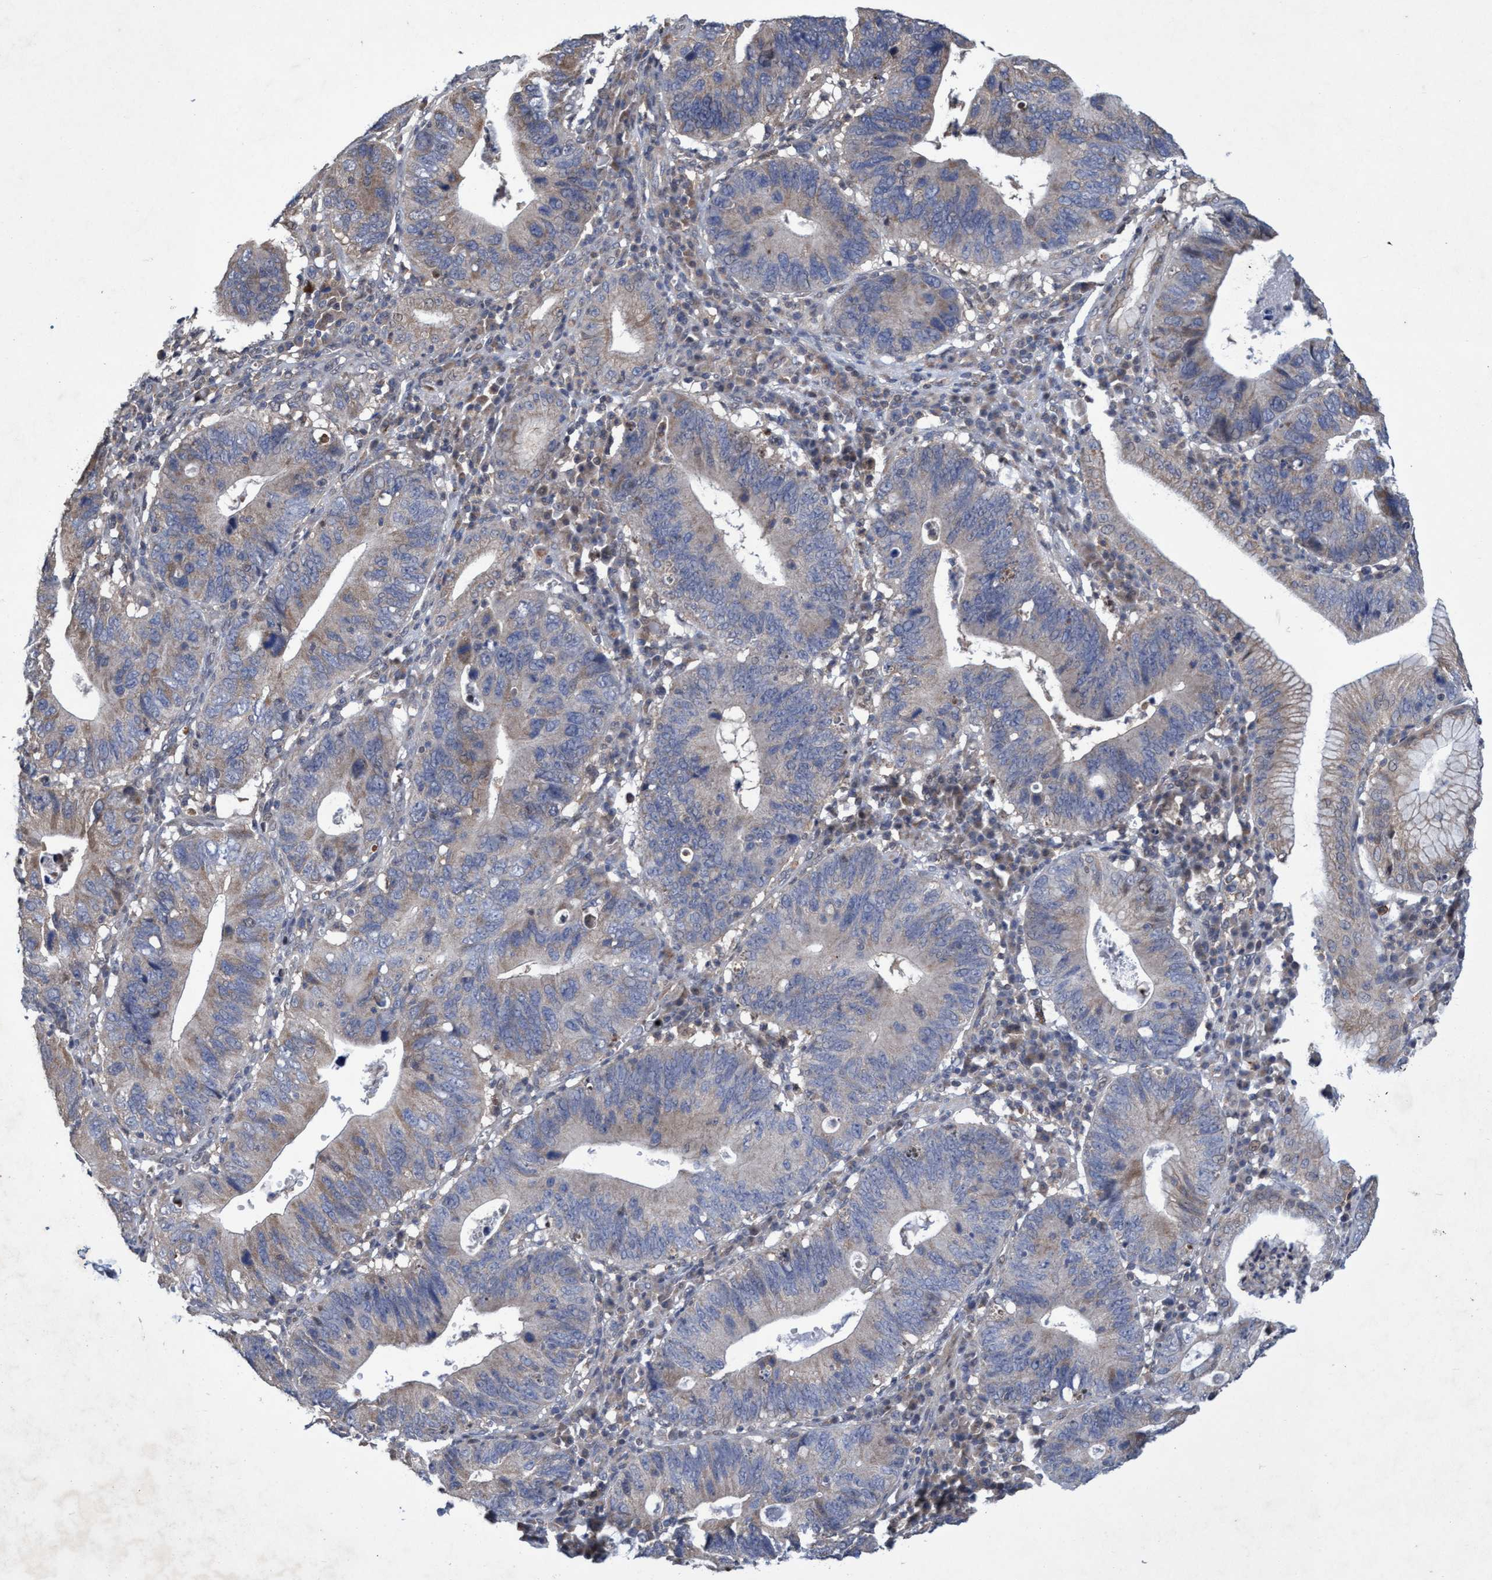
{"staining": {"intensity": "negative", "quantity": "none", "location": "none"}, "tissue": "stomach cancer", "cell_type": "Tumor cells", "image_type": "cancer", "snomed": [{"axis": "morphology", "description": "Adenocarcinoma, NOS"}, {"axis": "topography", "description": "Stomach"}], "caption": "Immunohistochemical staining of human stomach adenocarcinoma exhibits no significant positivity in tumor cells.", "gene": "ZNF677", "patient": {"sex": "male", "age": 59}}